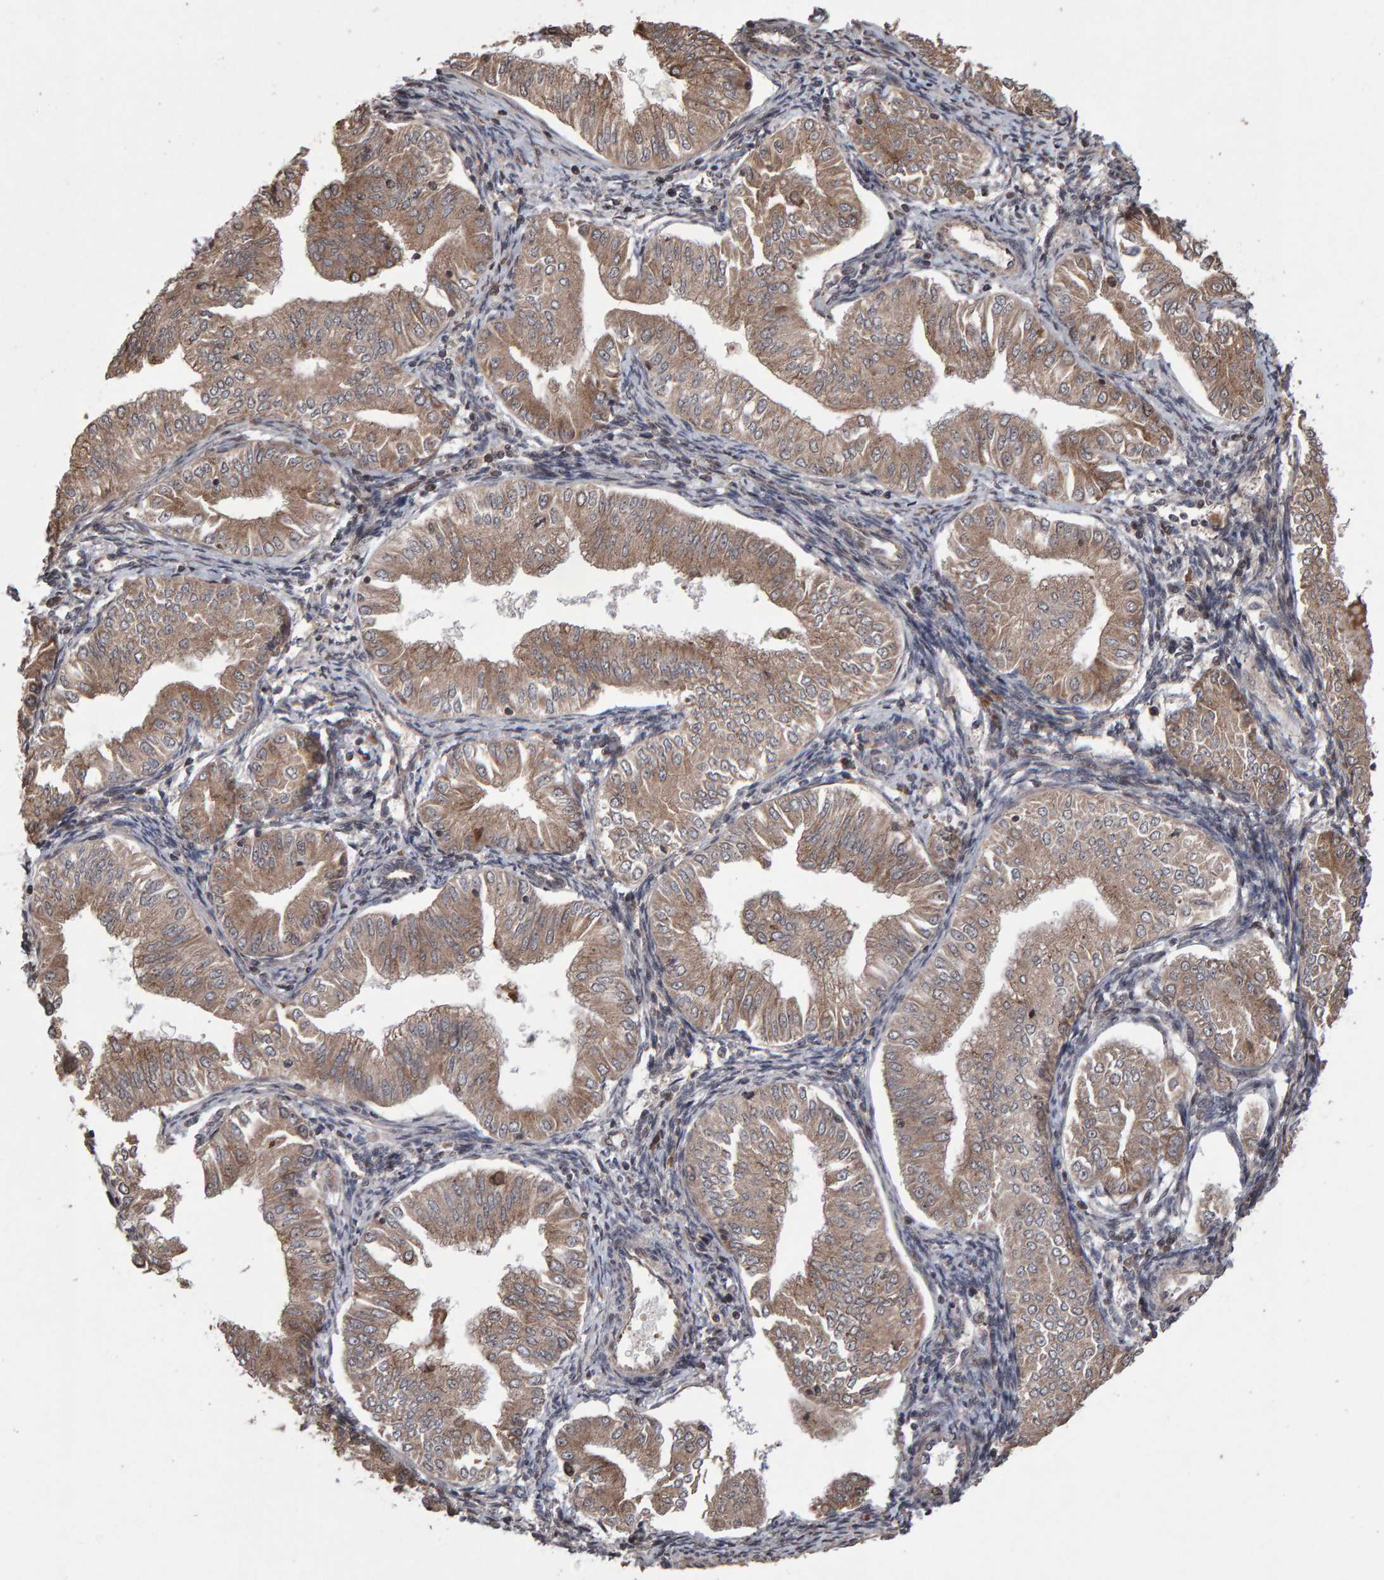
{"staining": {"intensity": "moderate", "quantity": ">75%", "location": "cytoplasmic/membranous"}, "tissue": "endometrial cancer", "cell_type": "Tumor cells", "image_type": "cancer", "snomed": [{"axis": "morphology", "description": "Normal tissue, NOS"}, {"axis": "morphology", "description": "Adenocarcinoma, NOS"}, {"axis": "topography", "description": "Endometrium"}], "caption": "Protein analysis of endometrial cancer tissue displays moderate cytoplasmic/membranous positivity in about >75% of tumor cells. Immunohistochemistry (ihc) stains the protein of interest in brown and the nuclei are stained blue.", "gene": "PECR", "patient": {"sex": "female", "age": 53}}